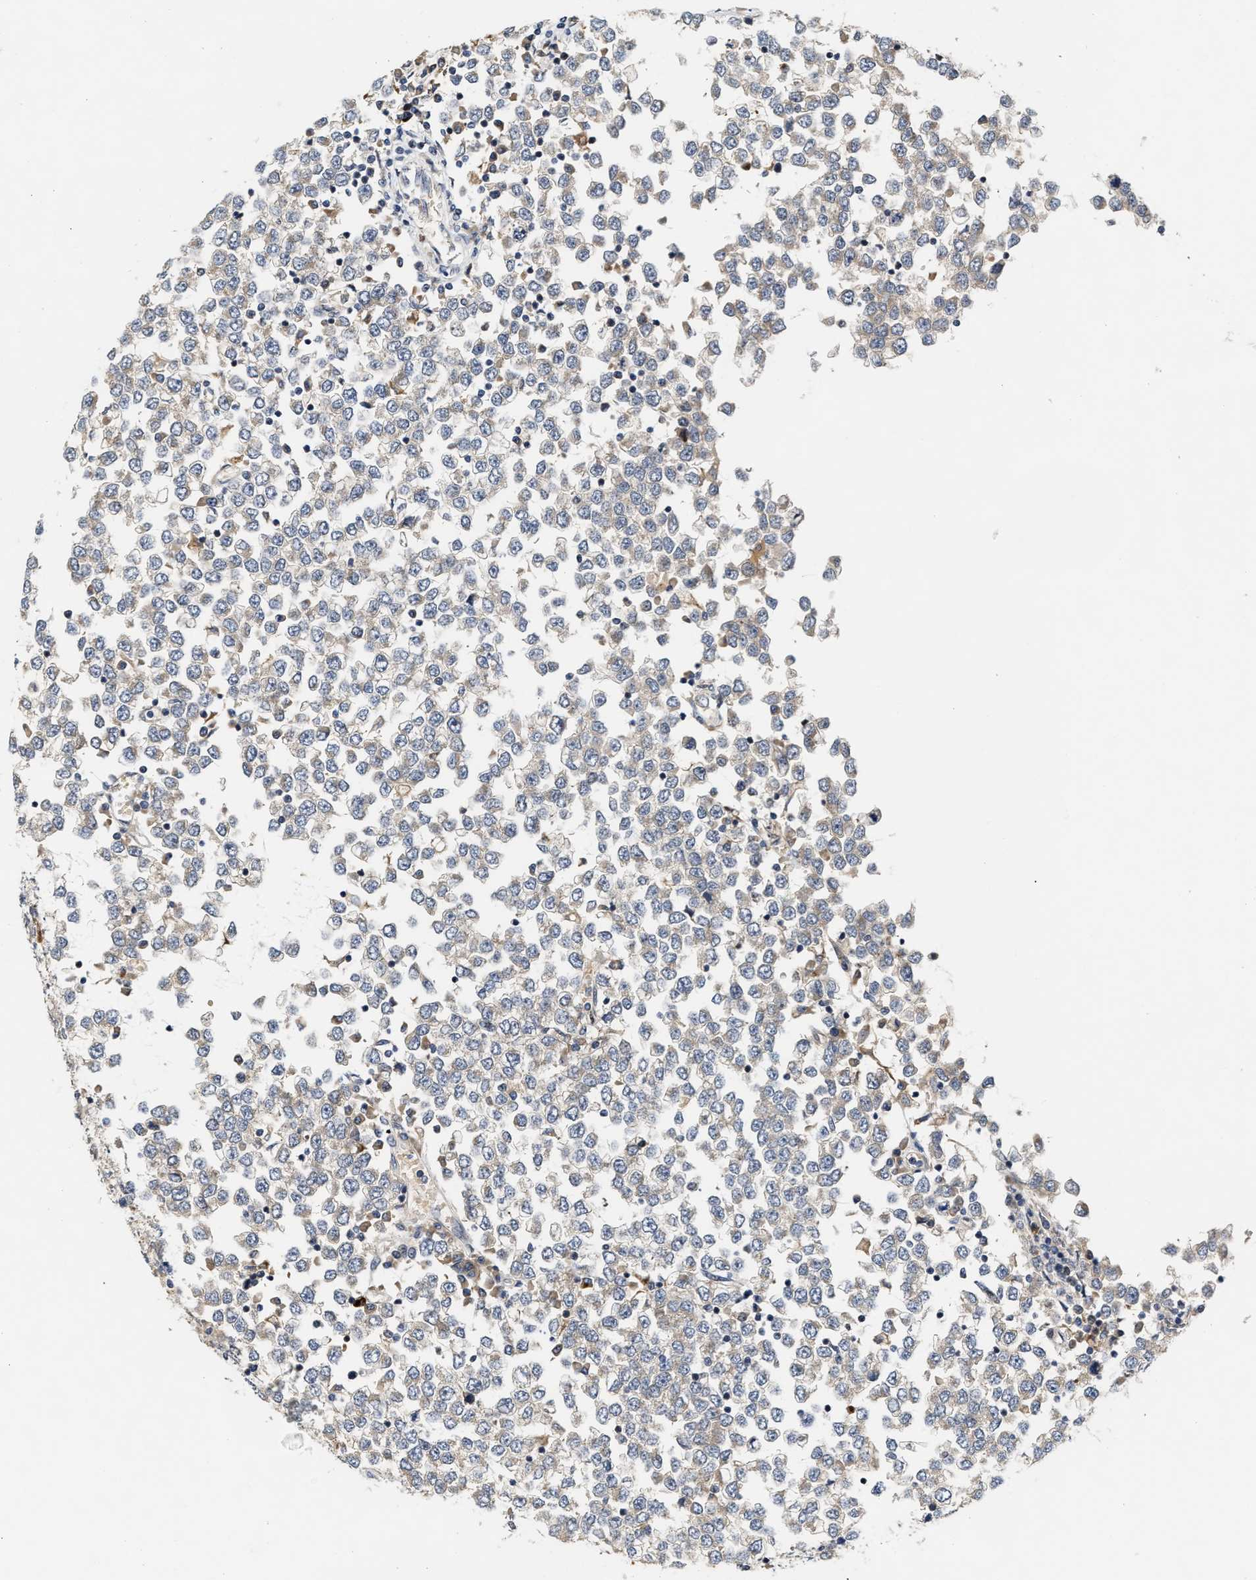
{"staining": {"intensity": "weak", "quantity": "<25%", "location": "cytoplasmic/membranous"}, "tissue": "testis cancer", "cell_type": "Tumor cells", "image_type": "cancer", "snomed": [{"axis": "morphology", "description": "Seminoma, NOS"}, {"axis": "topography", "description": "Testis"}], "caption": "The histopathology image exhibits no staining of tumor cells in seminoma (testis).", "gene": "TCF4", "patient": {"sex": "male", "age": 65}}